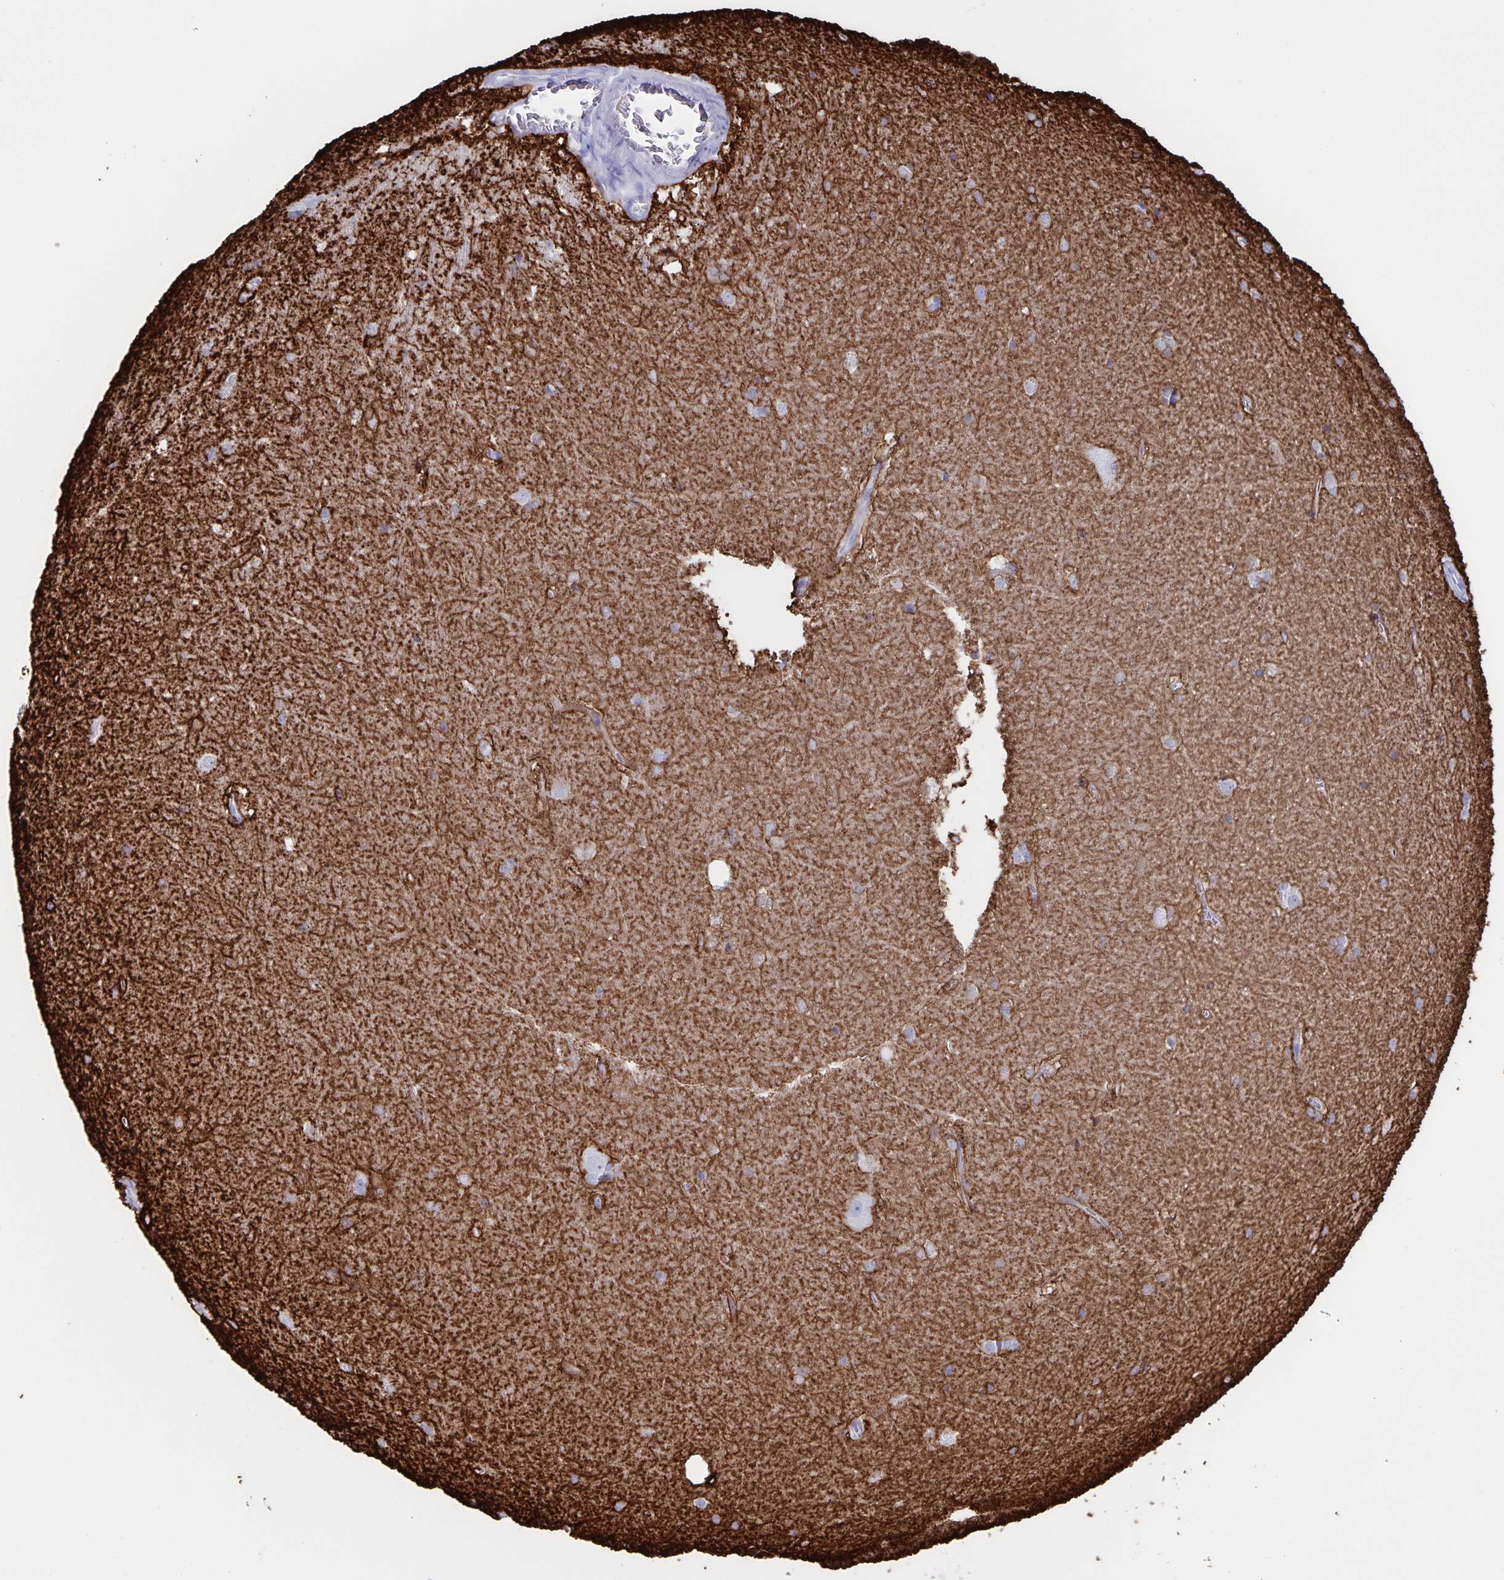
{"staining": {"intensity": "negative", "quantity": "none", "location": "none"}, "tissue": "hippocampus", "cell_type": "Glial cells", "image_type": "normal", "snomed": [{"axis": "morphology", "description": "Normal tissue, NOS"}, {"axis": "topography", "description": "Cerebral cortex"}, {"axis": "topography", "description": "Hippocampus"}], "caption": "Immunohistochemistry (IHC) histopathology image of normal human hippocampus stained for a protein (brown), which shows no staining in glial cells.", "gene": "AQP4", "patient": {"sex": "female", "age": 19}}